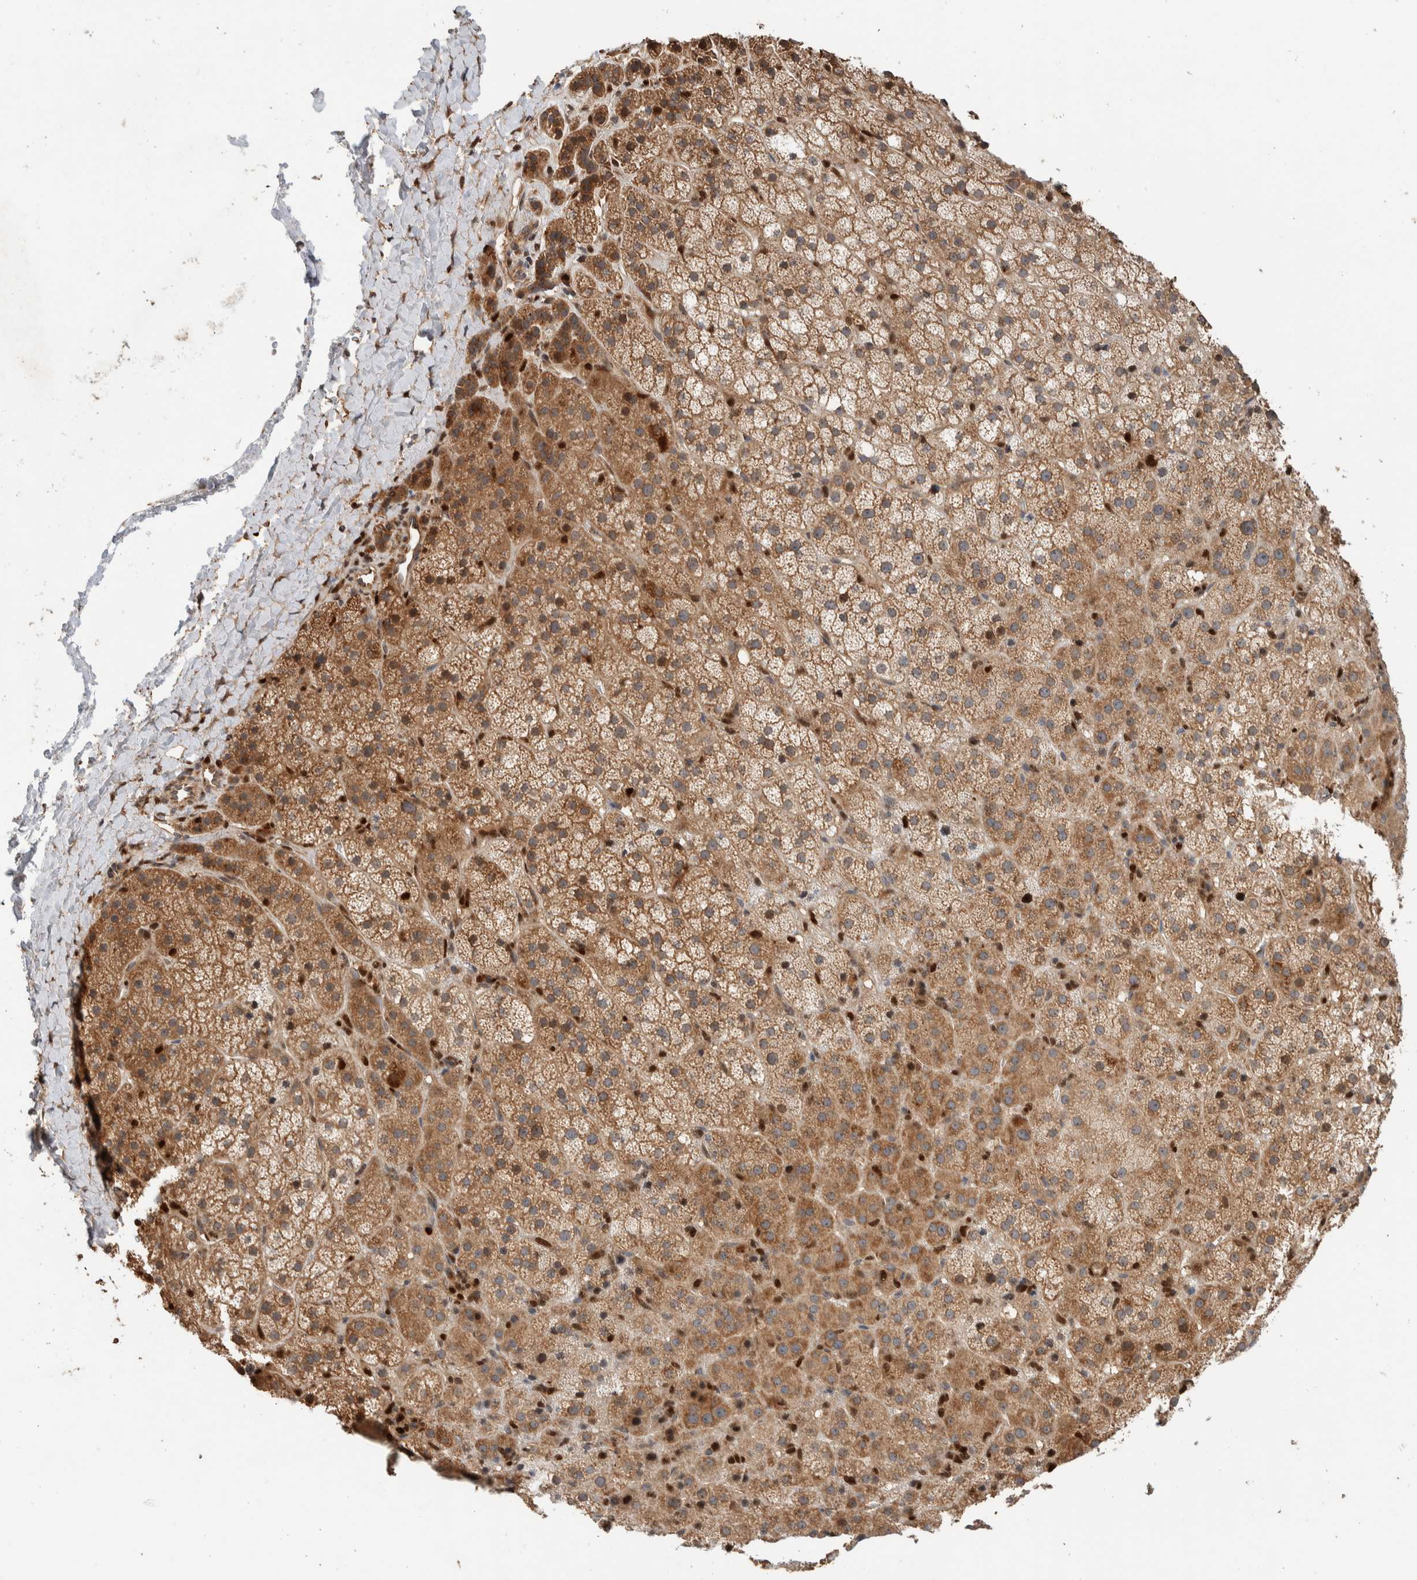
{"staining": {"intensity": "moderate", "quantity": ">75%", "location": "cytoplasmic/membranous"}, "tissue": "adrenal gland", "cell_type": "Glandular cells", "image_type": "normal", "snomed": [{"axis": "morphology", "description": "Normal tissue, NOS"}, {"axis": "topography", "description": "Adrenal gland"}], "caption": "A micrograph of adrenal gland stained for a protein reveals moderate cytoplasmic/membranous brown staining in glandular cells. Ihc stains the protein in brown and the nuclei are stained blue.", "gene": "VPS53", "patient": {"sex": "female", "age": 57}}